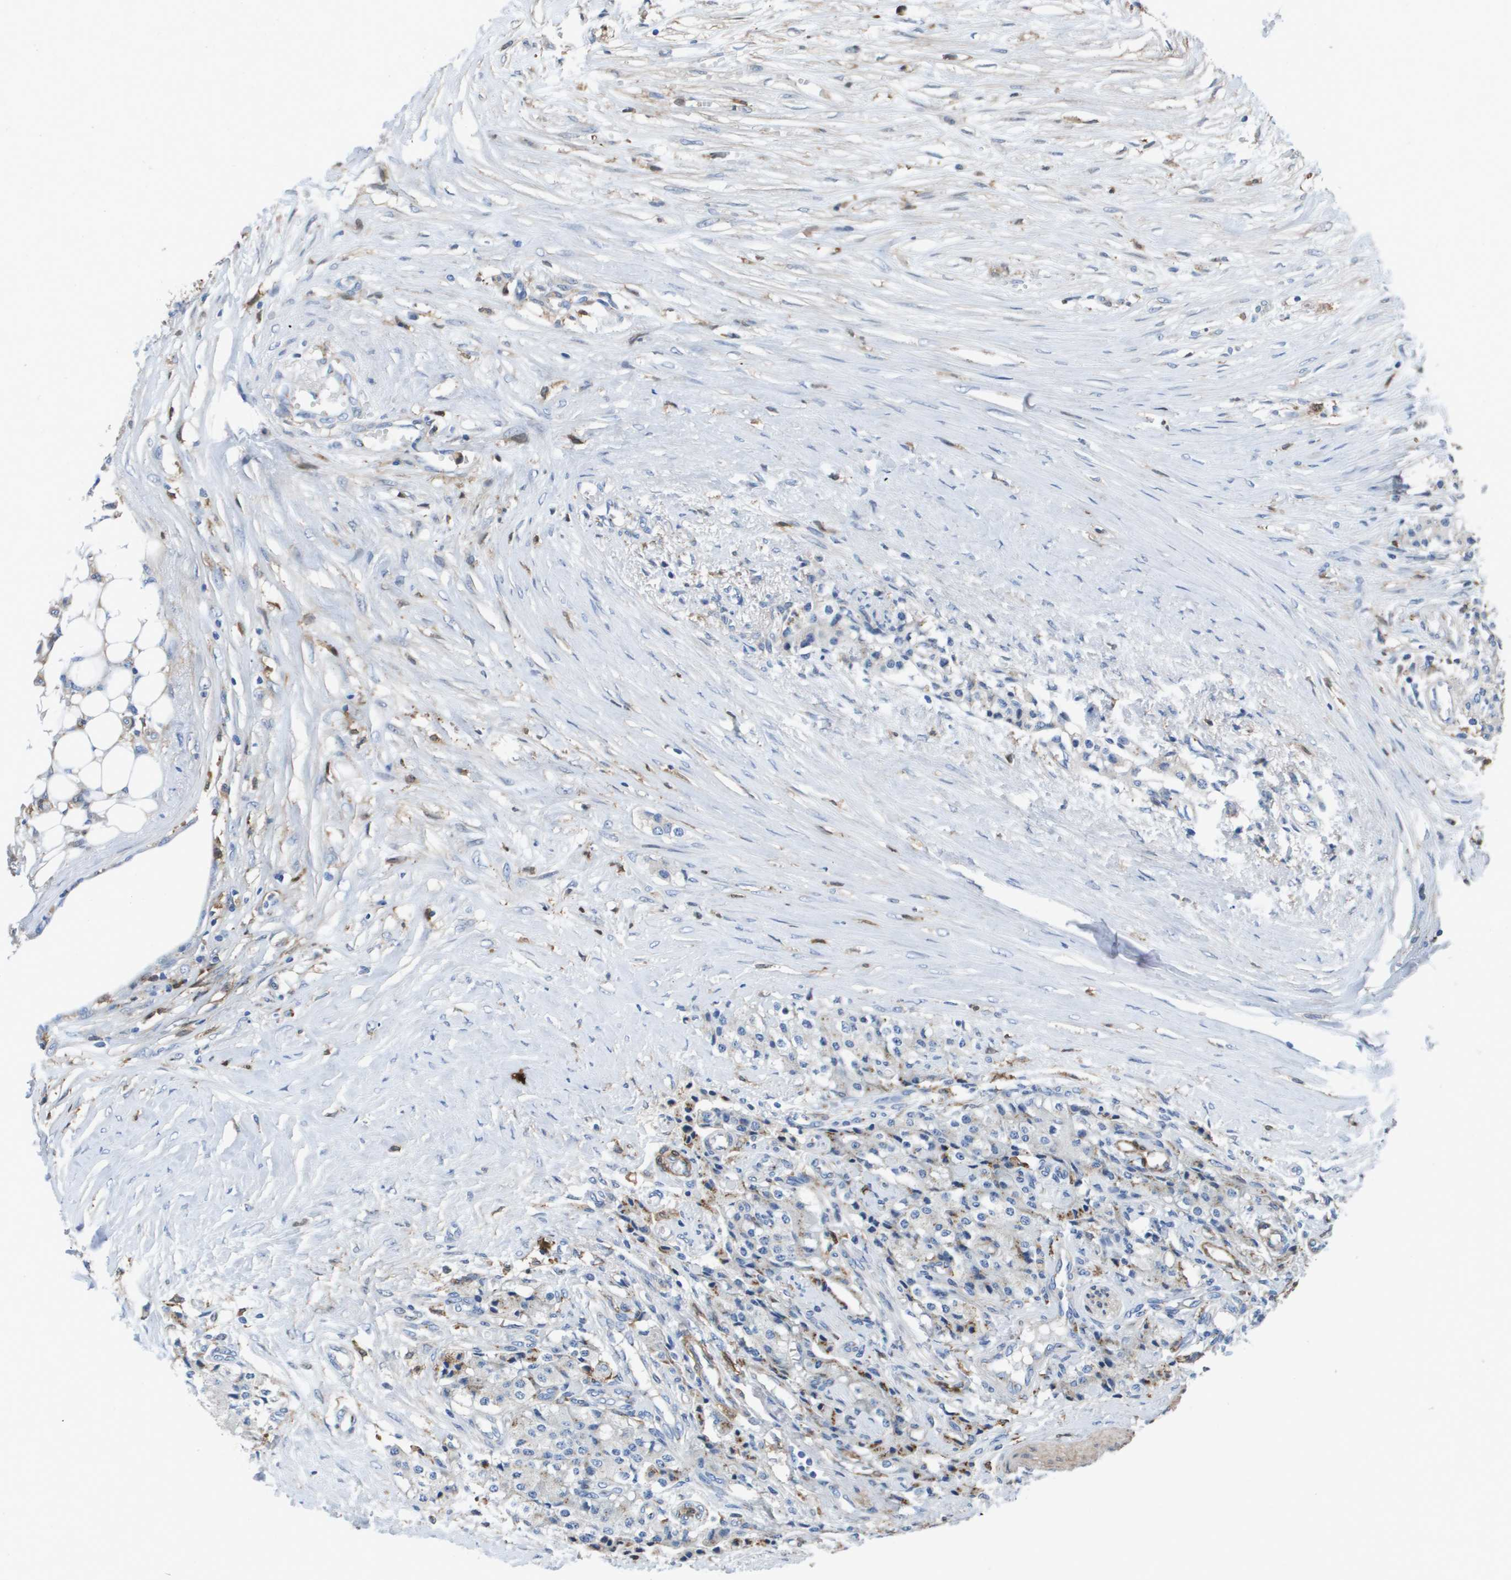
{"staining": {"intensity": "weak", "quantity": "<25%", "location": "cytoplasmic/membranous"}, "tissue": "carcinoid", "cell_type": "Tumor cells", "image_type": "cancer", "snomed": [{"axis": "morphology", "description": "Carcinoid, malignant, NOS"}, {"axis": "topography", "description": "Colon"}], "caption": "IHC photomicrograph of neoplastic tissue: human carcinoid stained with DAB (3,3'-diaminobenzidine) exhibits no significant protein expression in tumor cells.", "gene": "SLC37A2", "patient": {"sex": "female", "age": 52}}